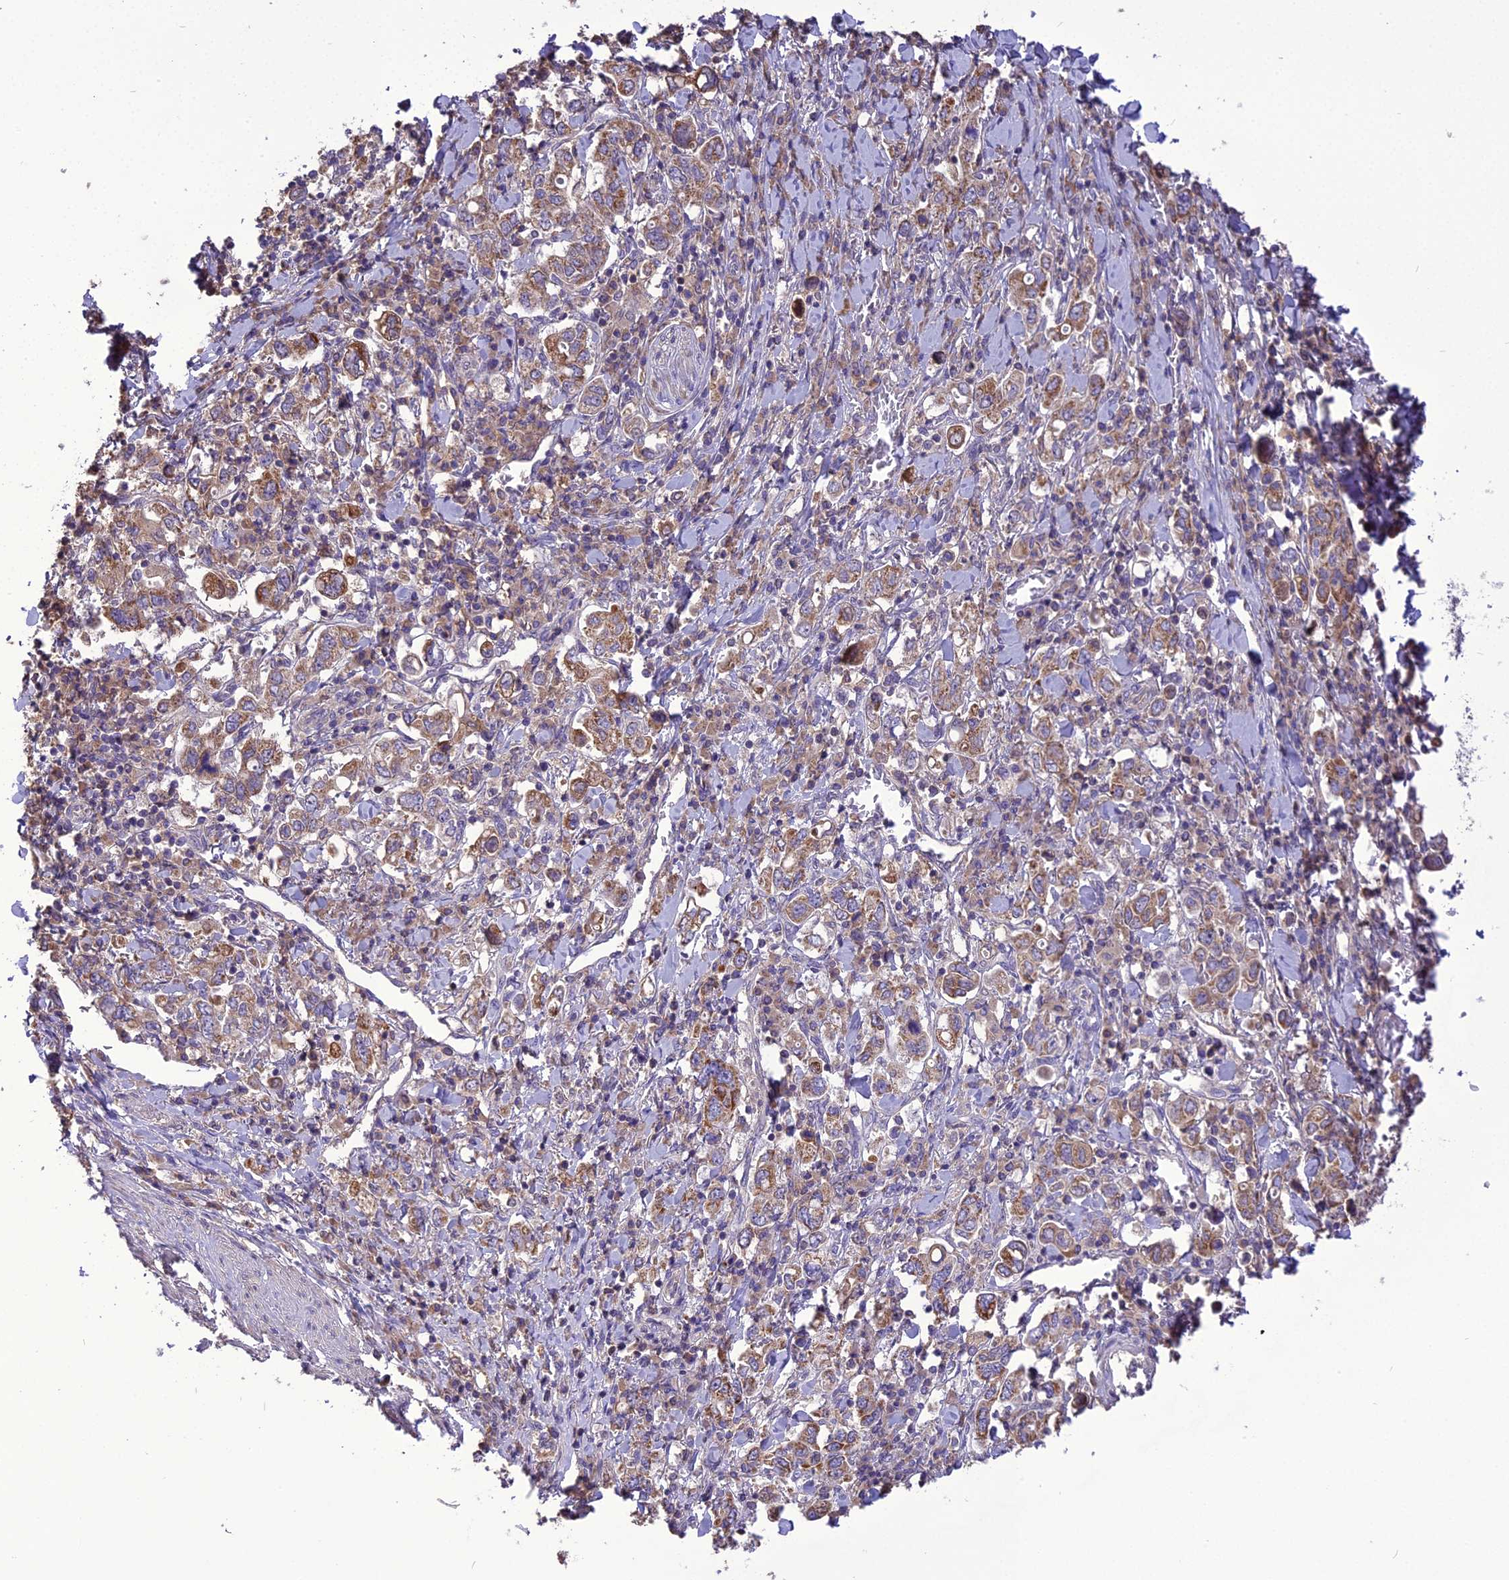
{"staining": {"intensity": "moderate", "quantity": ">75%", "location": "cytoplasmic/membranous"}, "tissue": "stomach cancer", "cell_type": "Tumor cells", "image_type": "cancer", "snomed": [{"axis": "morphology", "description": "Adenocarcinoma, NOS"}, {"axis": "topography", "description": "Stomach, upper"}], "caption": "Immunohistochemical staining of human adenocarcinoma (stomach) shows medium levels of moderate cytoplasmic/membranous protein expression in about >75% of tumor cells. The staining was performed using DAB to visualize the protein expression in brown, while the nuclei were stained in blue with hematoxylin (Magnification: 20x).", "gene": "NUDT8", "patient": {"sex": "male", "age": 62}}